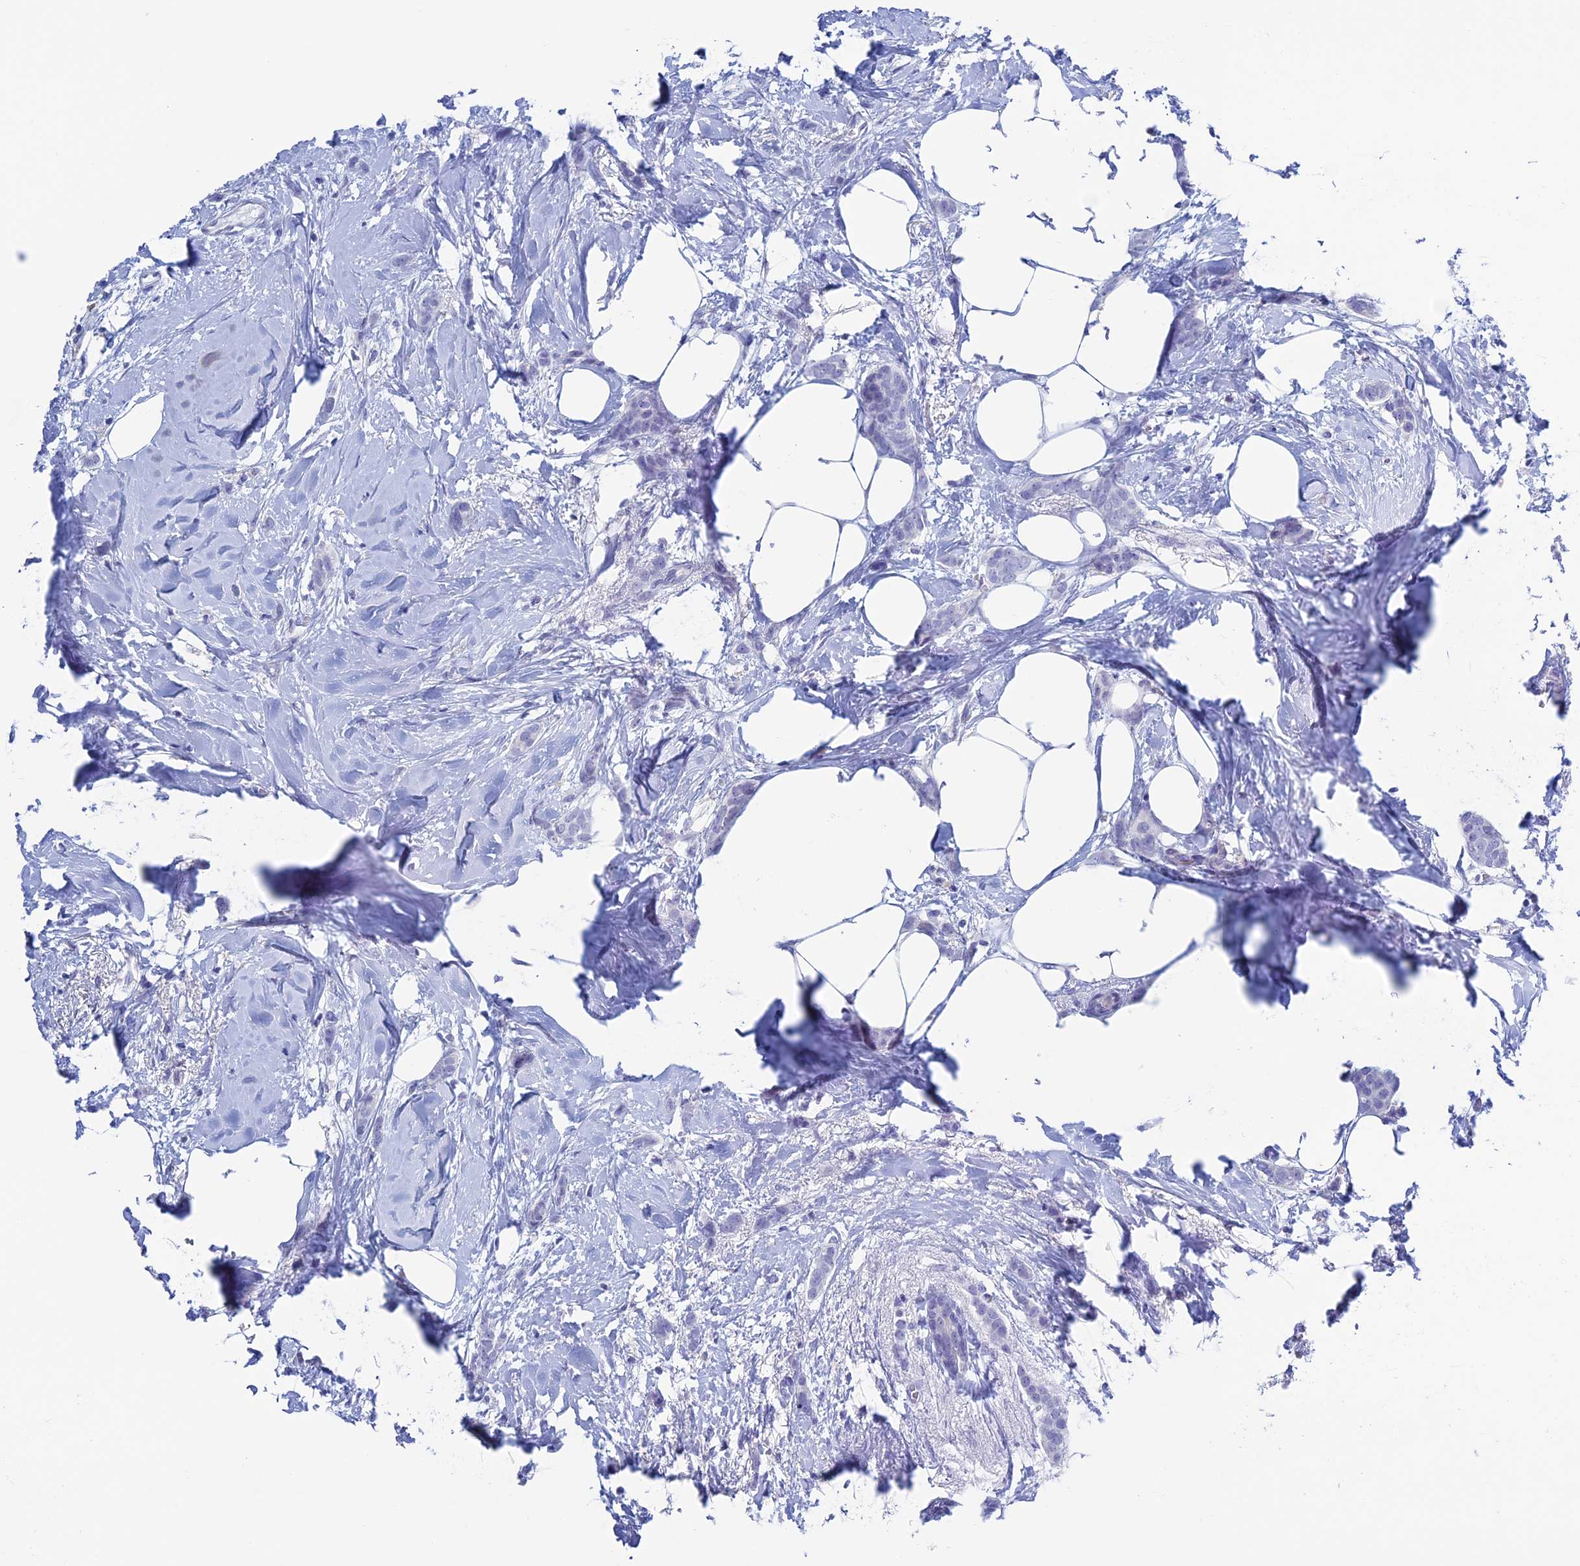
{"staining": {"intensity": "negative", "quantity": "none", "location": "none"}, "tissue": "breast cancer", "cell_type": "Tumor cells", "image_type": "cancer", "snomed": [{"axis": "morphology", "description": "Duct carcinoma"}, {"axis": "topography", "description": "Breast"}], "caption": "Tumor cells show no significant staining in invasive ductal carcinoma (breast).", "gene": "KCNK17", "patient": {"sex": "female", "age": 72}}